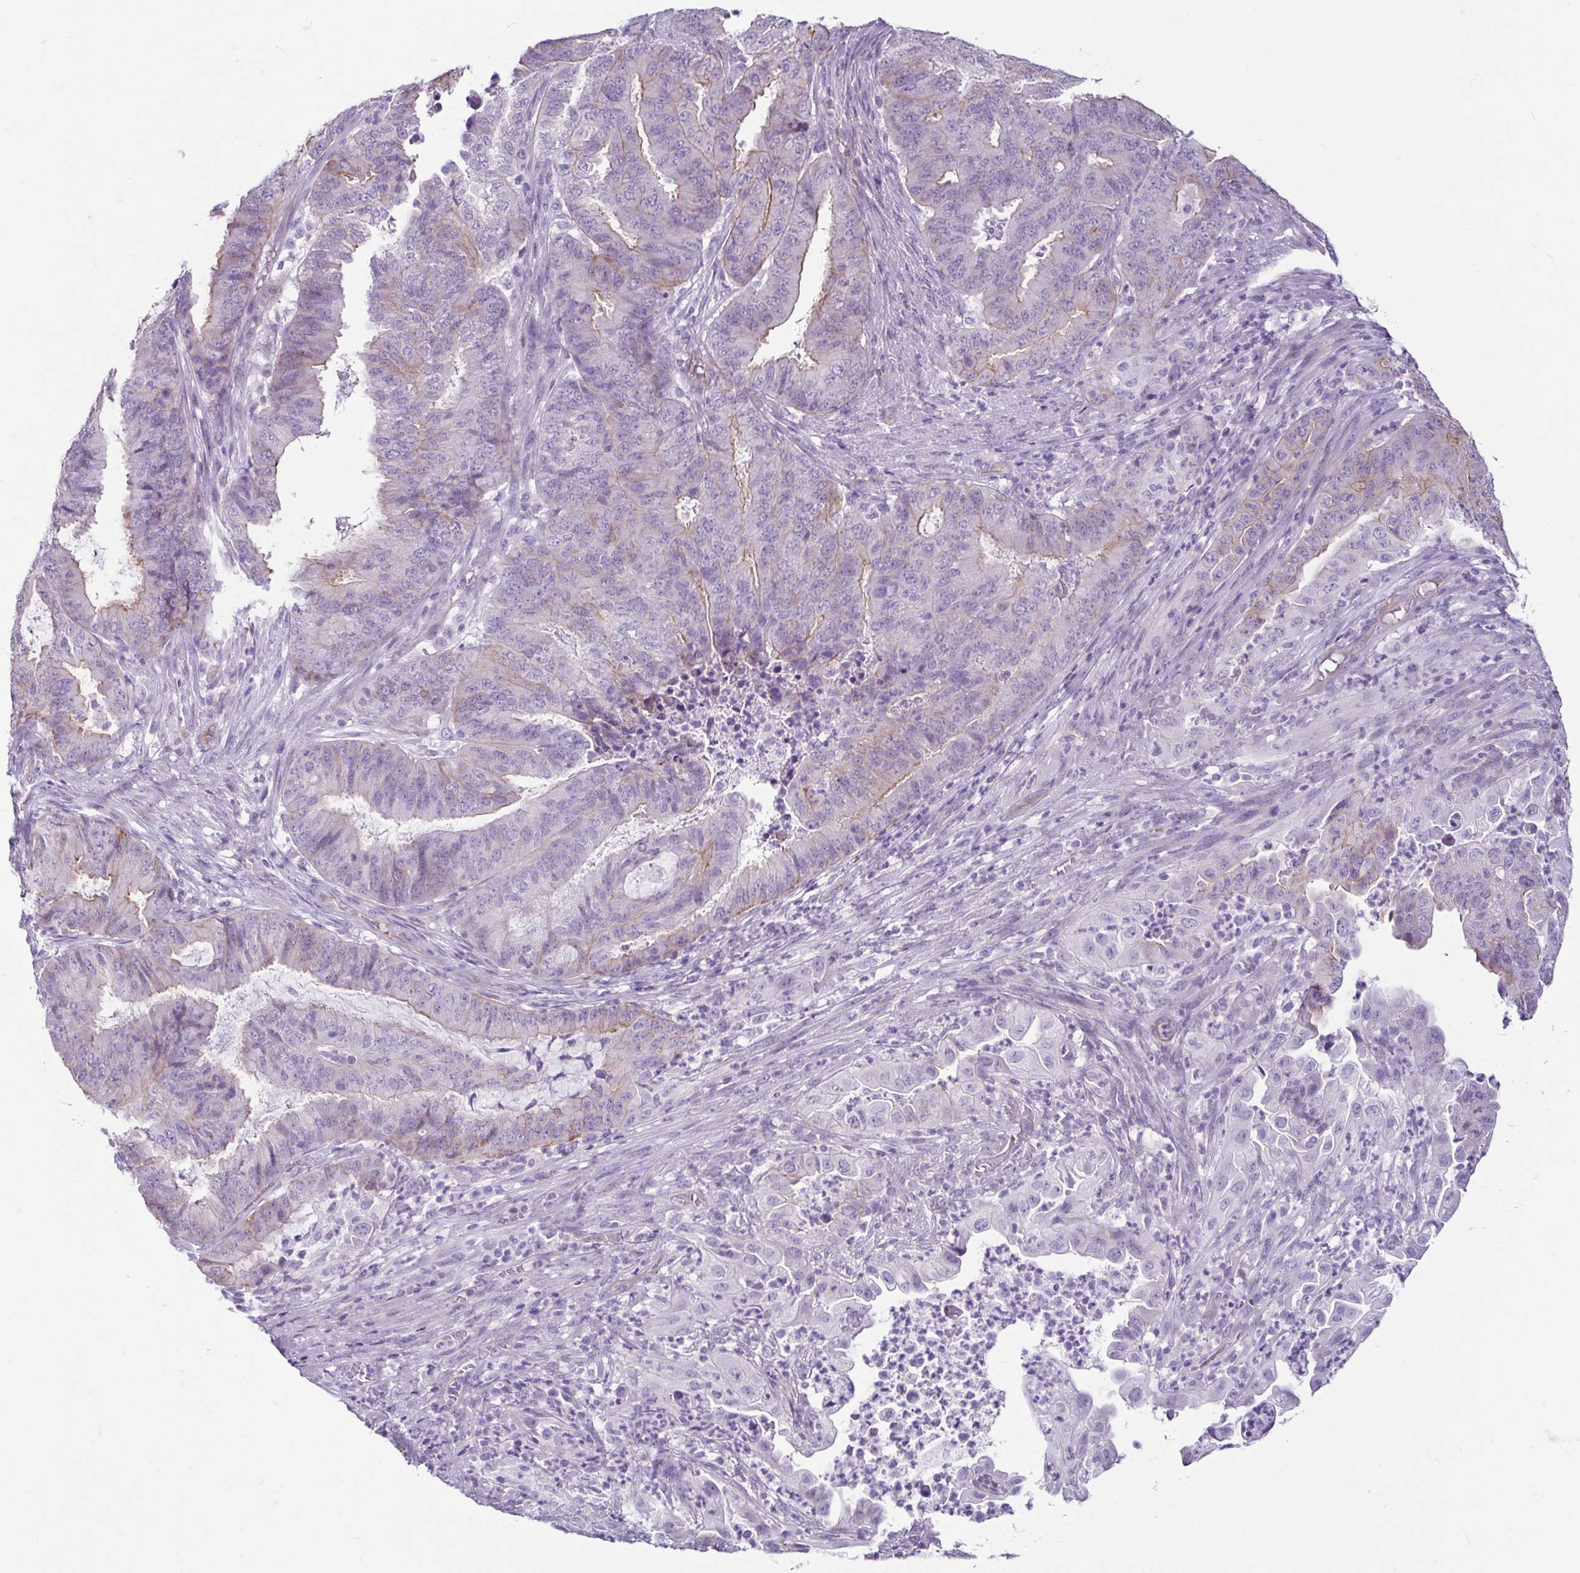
{"staining": {"intensity": "weak", "quantity": "<25%", "location": "cytoplasmic/membranous"}, "tissue": "endometrial cancer", "cell_type": "Tumor cells", "image_type": "cancer", "snomed": [{"axis": "morphology", "description": "Adenocarcinoma, NOS"}, {"axis": "topography", "description": "Endometrium"}], "caption": "The image exhibits no staining of tumor cells in endometrial adenocarcinoma.", "gene": "CASP14", "patient": {"sex": "female", "age": 51}}